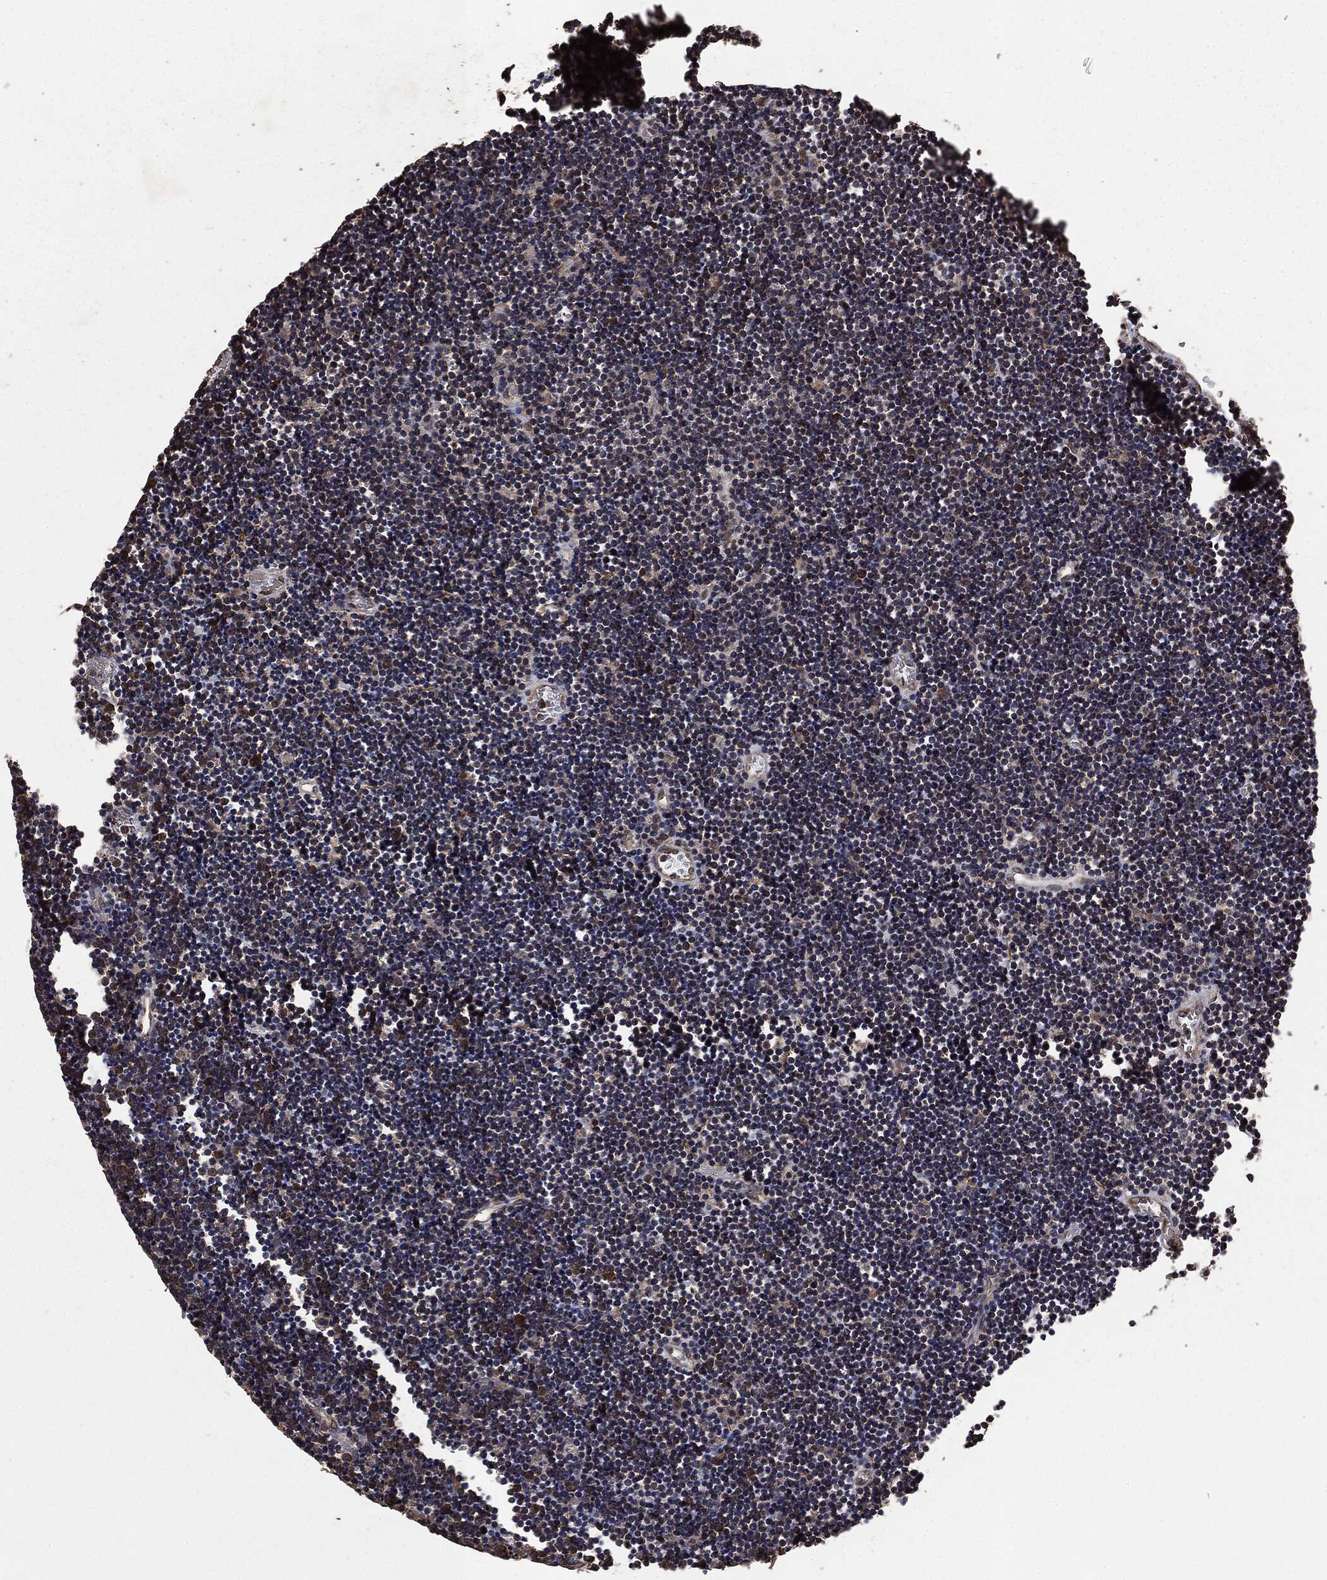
{"staining": {"intensity": "moderate", "quantity": "25%-75%", "location": "cytoplasmic/membranous,nuclear"}, "tissue": "lymphoma", "cell_type": "Tumor cells", "image_type": "cancer", "snomed": [{"axis": "morphology", "description": "Malignant lymphoma, non-Hodgkin's type, Low grade"}, {"axis": "topography", "description": "Brain"}], "caption": "High-magnification brightfield microscopy of low-grade malignant lymphoma, non-Hodgkin's type stained with DAB (brown) and counterstained with hematoxylin (blue). tumor cells exhibit moderate cytoplasmic/membranous and nuclear staining is appreciated in about25%-75% of cells.", "gene": "PPP6R2", "patient": {"sex": "female", "age": 66}}